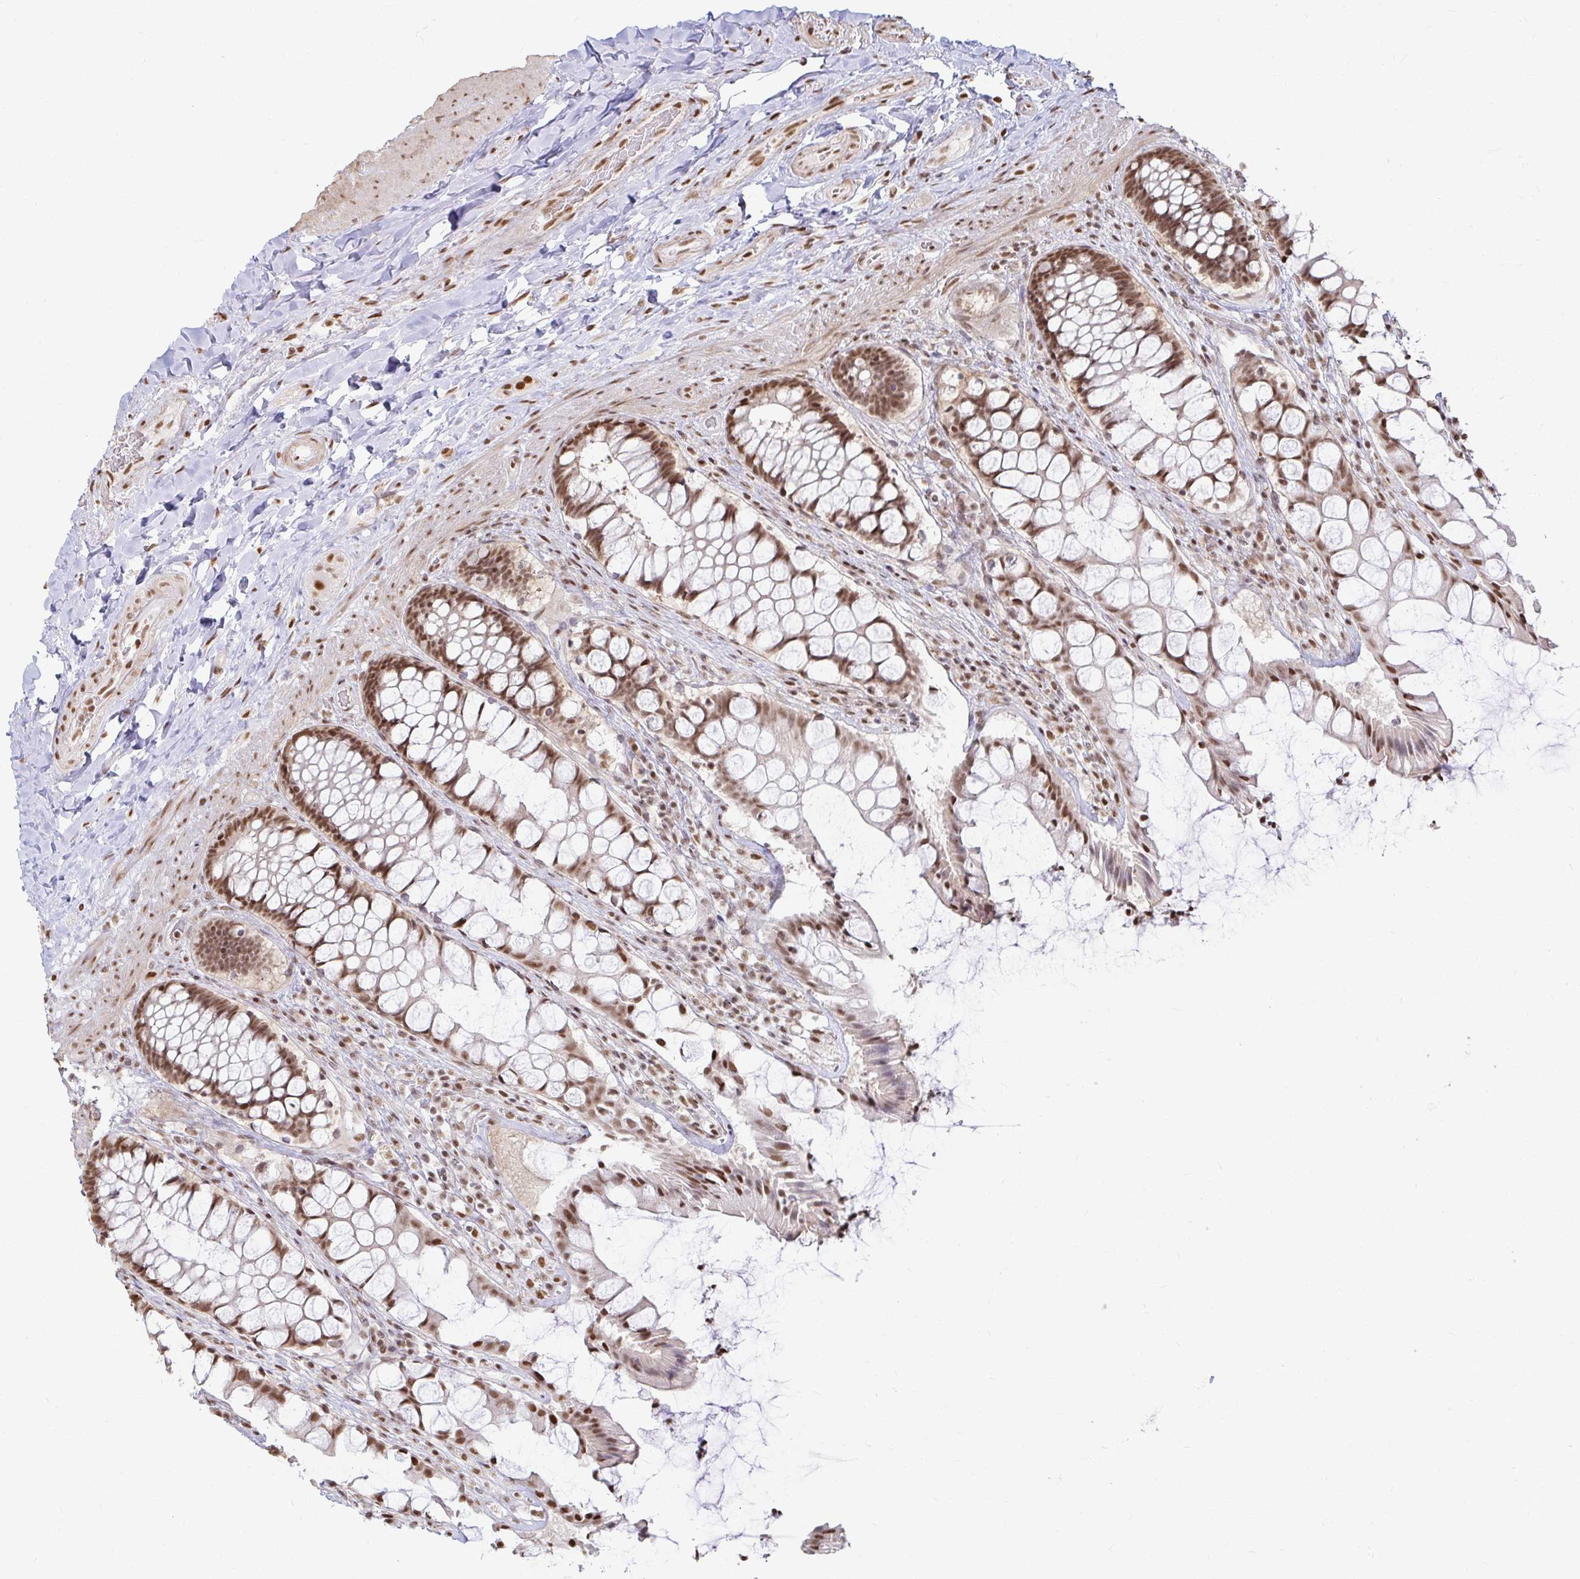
{"staining": {"intensity": "moderate", "quantity": ">75%", "location": "nuclear"}, "tissue": "rectum", "cell_type": "Glandular cells", "image_type": "normal", "snomed": [{"axis": "morphology", "description": "Normal tissue, NOS"}, {"axis": "topography", "description": "Rectum"}], "caption": "The histopathology image exhibits staining of benign rectum, revealing moderate nuclear protein positivity (brown color) within glandular cells.", "gene": "HNRNPU", "patient": {"sex": "female", "age": 58}}